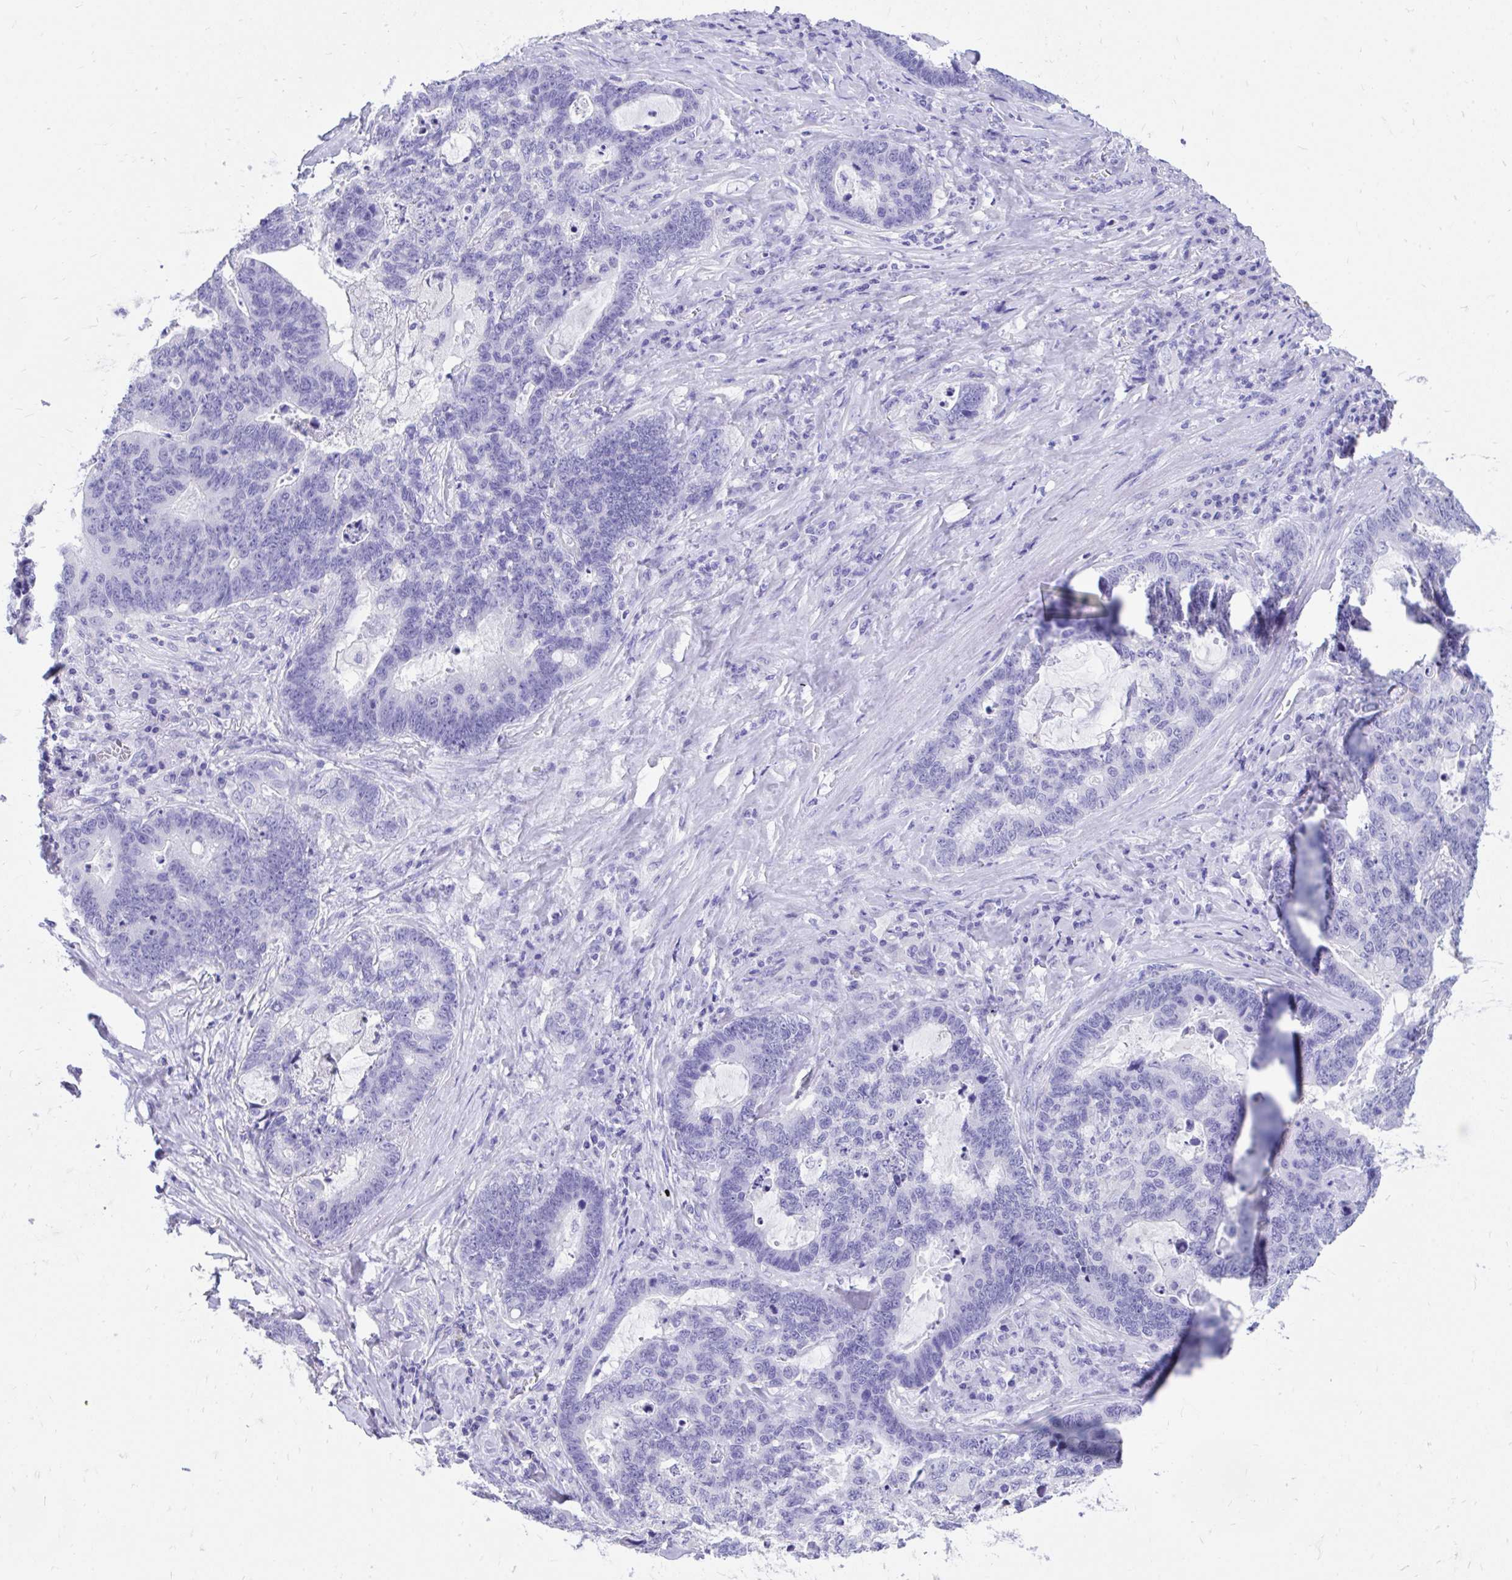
{"staining": {"intensity": "negative", "quantity": "none", "location": "none"}, "tissue": "lung cancer", "cell_type": "Tumor cells", "image_type": "cancer", "snomed": [{"axis": "morphology", "description": "Aneuploidy"}, {"axis": "morphology", "description": "Adenocarcinoma, NOS"}, {"axis": "morphology", "description": "Adenocarcinoma primary or metastatic"}, {"axis": "topography", "description": "Lung"}], "caption": "Lung adenocarcinoma was stained to show a protein in brown. There is no significant positivity in tumor cells.", "gene": "MON1A", "patient": {"sex": "female", "age": 75}}